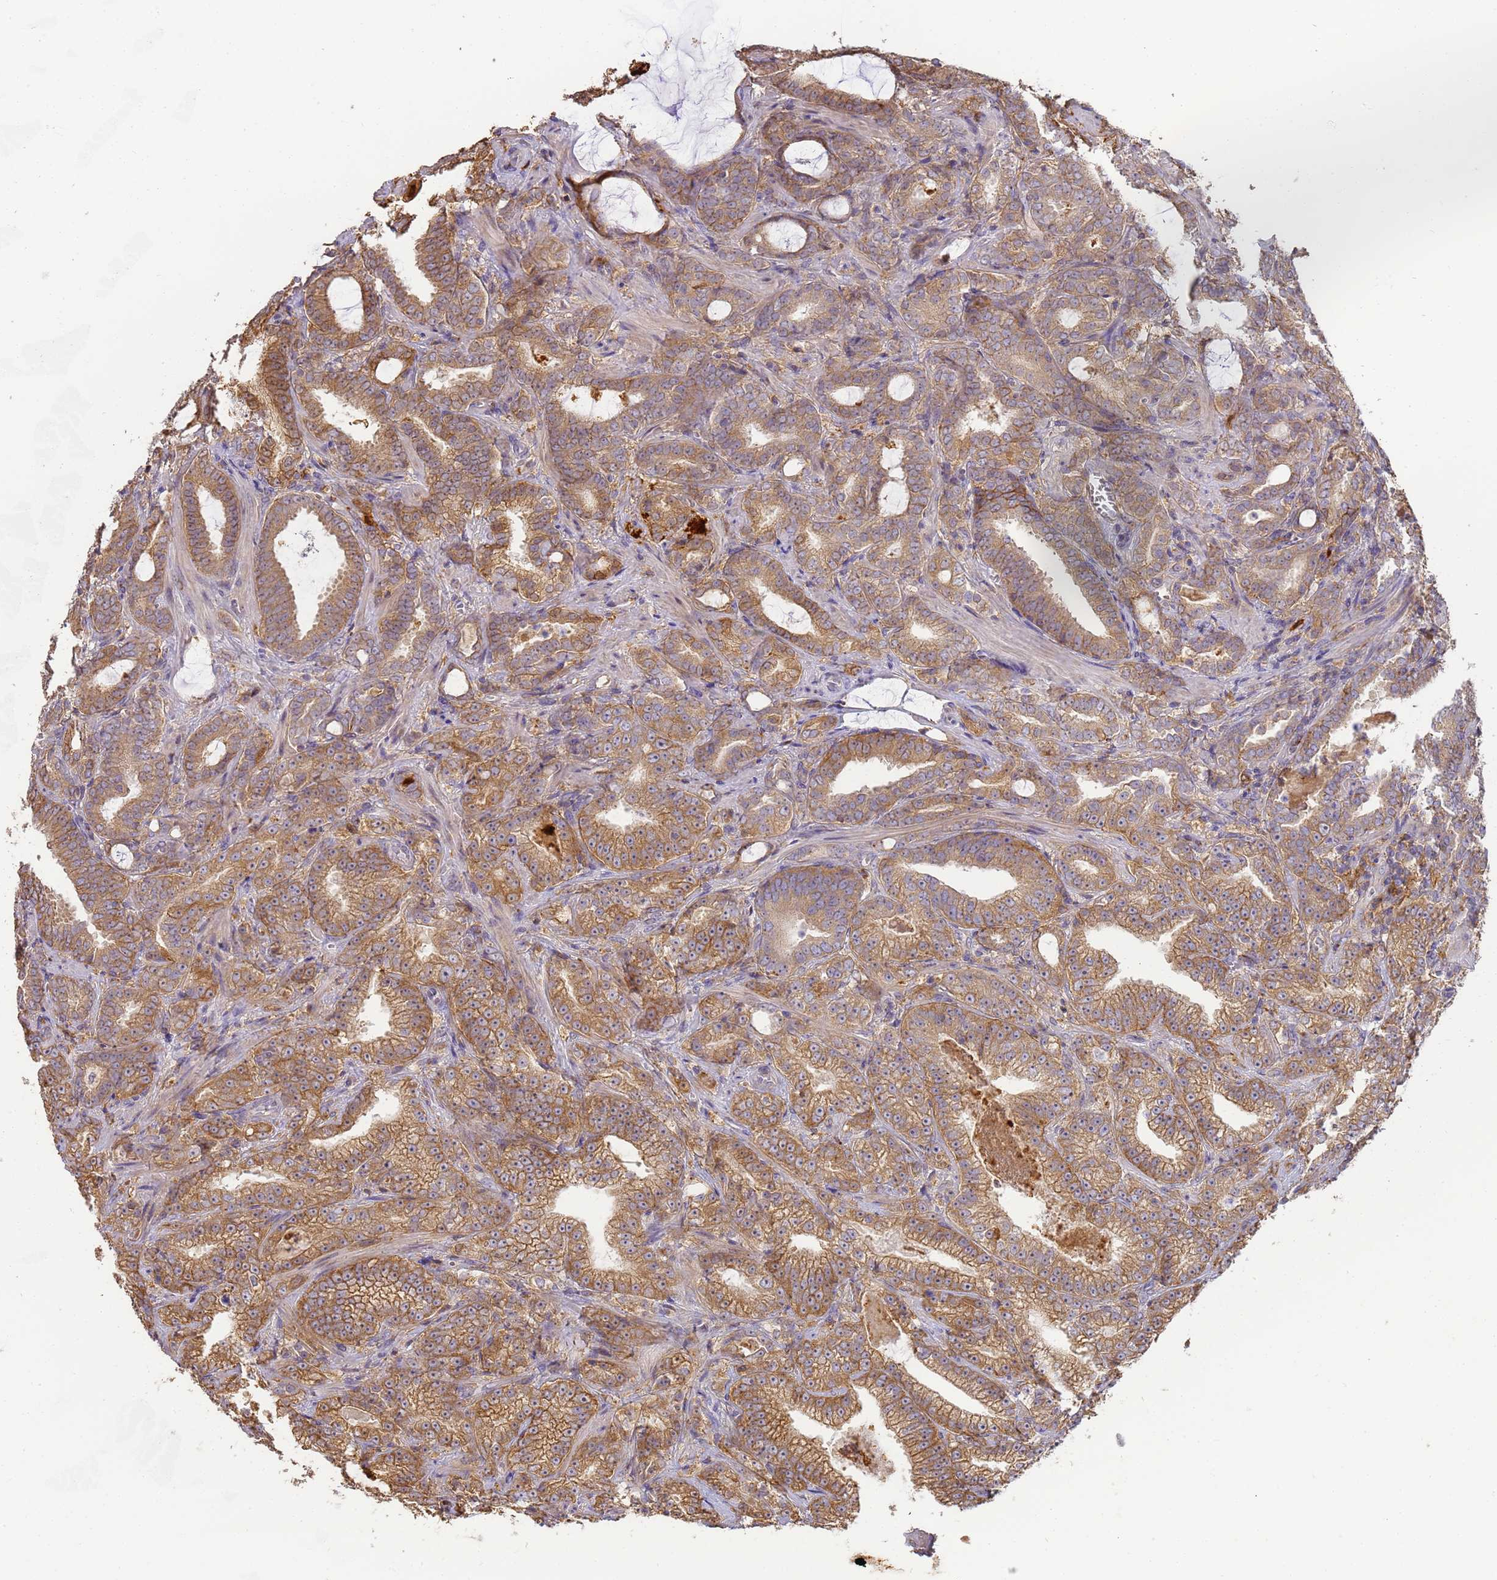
{"staining": {"intensity": "moderate", "quantity": ">75%", "location": "cytoplasmic/membranous"}, "tissue": "prostate cancer", "cell_type": "Tumor cells", "image_type": "cancer", "snomed": [{"axis": "morphology", "description": "Adenocarcinoma, High grade"}, {"axis": "topography", "description": "Prostate and seminal vesicle, NOS"}], "caption": "A micrograph showing moderate cytoplasmic/membranous positivity in approximately >75% of tumor cells in prostate adenocarcinoma (high-grade), as visualized by brown immunohistochemical staining.", "gene": "M6PR", "patient": {"sex": "male", "age": 67}}